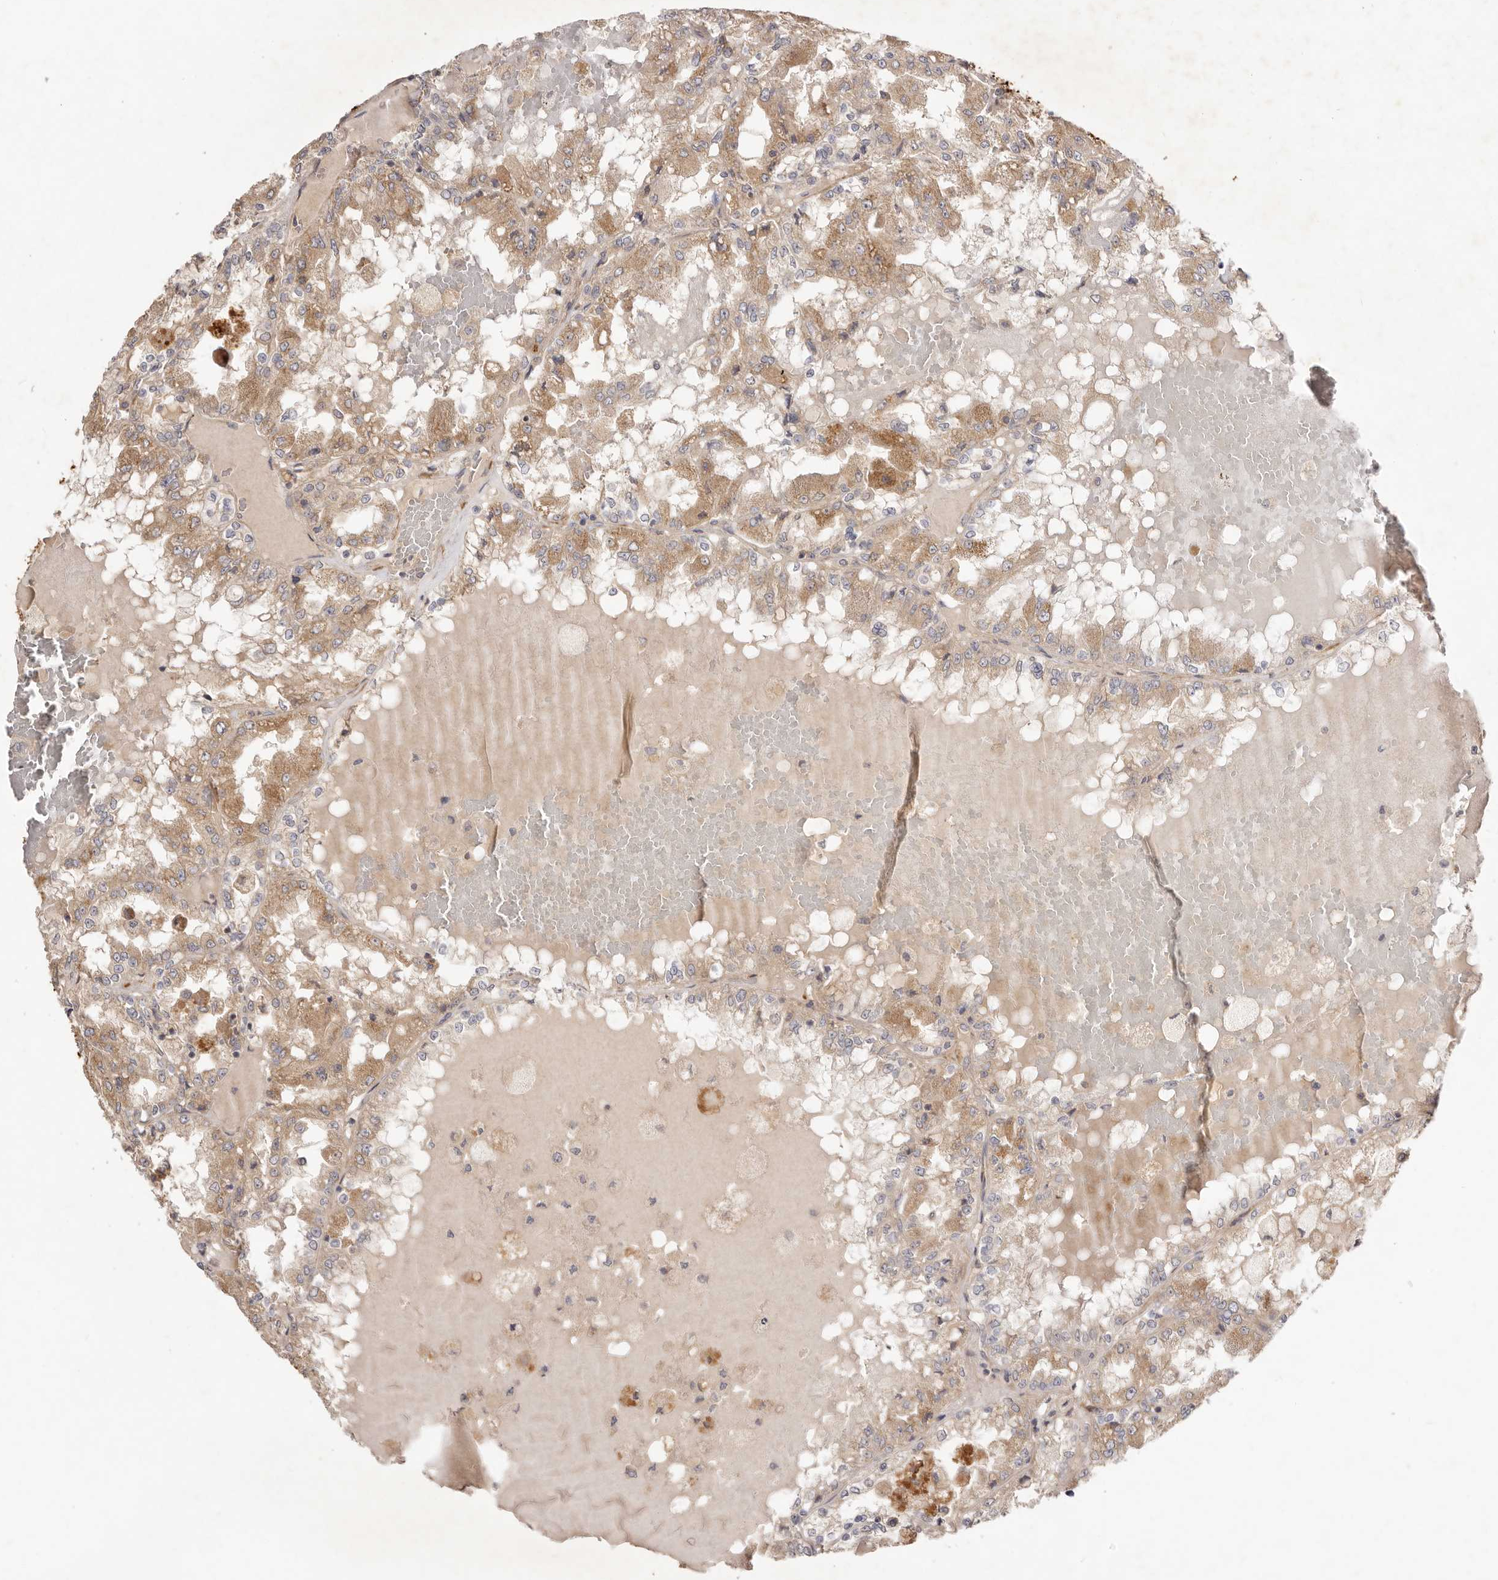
{"staining": {"intensity": "moderate", "quantity": "25%-75%", "location": "cytoplasmic/membranous"}, "tissue": "renal cancer", "cell_type": "Tumor cells", "image_type": "cancer", "snomed": [{"axis": "morphology", "description": "Adenocarcinoma, NOS"}, {"axis": "topography", "description": "Kidney"}], "caption": "Renal adenocarcinoma stained with DAB (3,3'-diaminobenzidine) IHC demonstrates medium levels of moderate cytoplasmic/membranous positivity in approximately 25%-75% of tumor cells.", "gene": "ADAMTS9", "patient": {"sex": "female", "age": 56}}